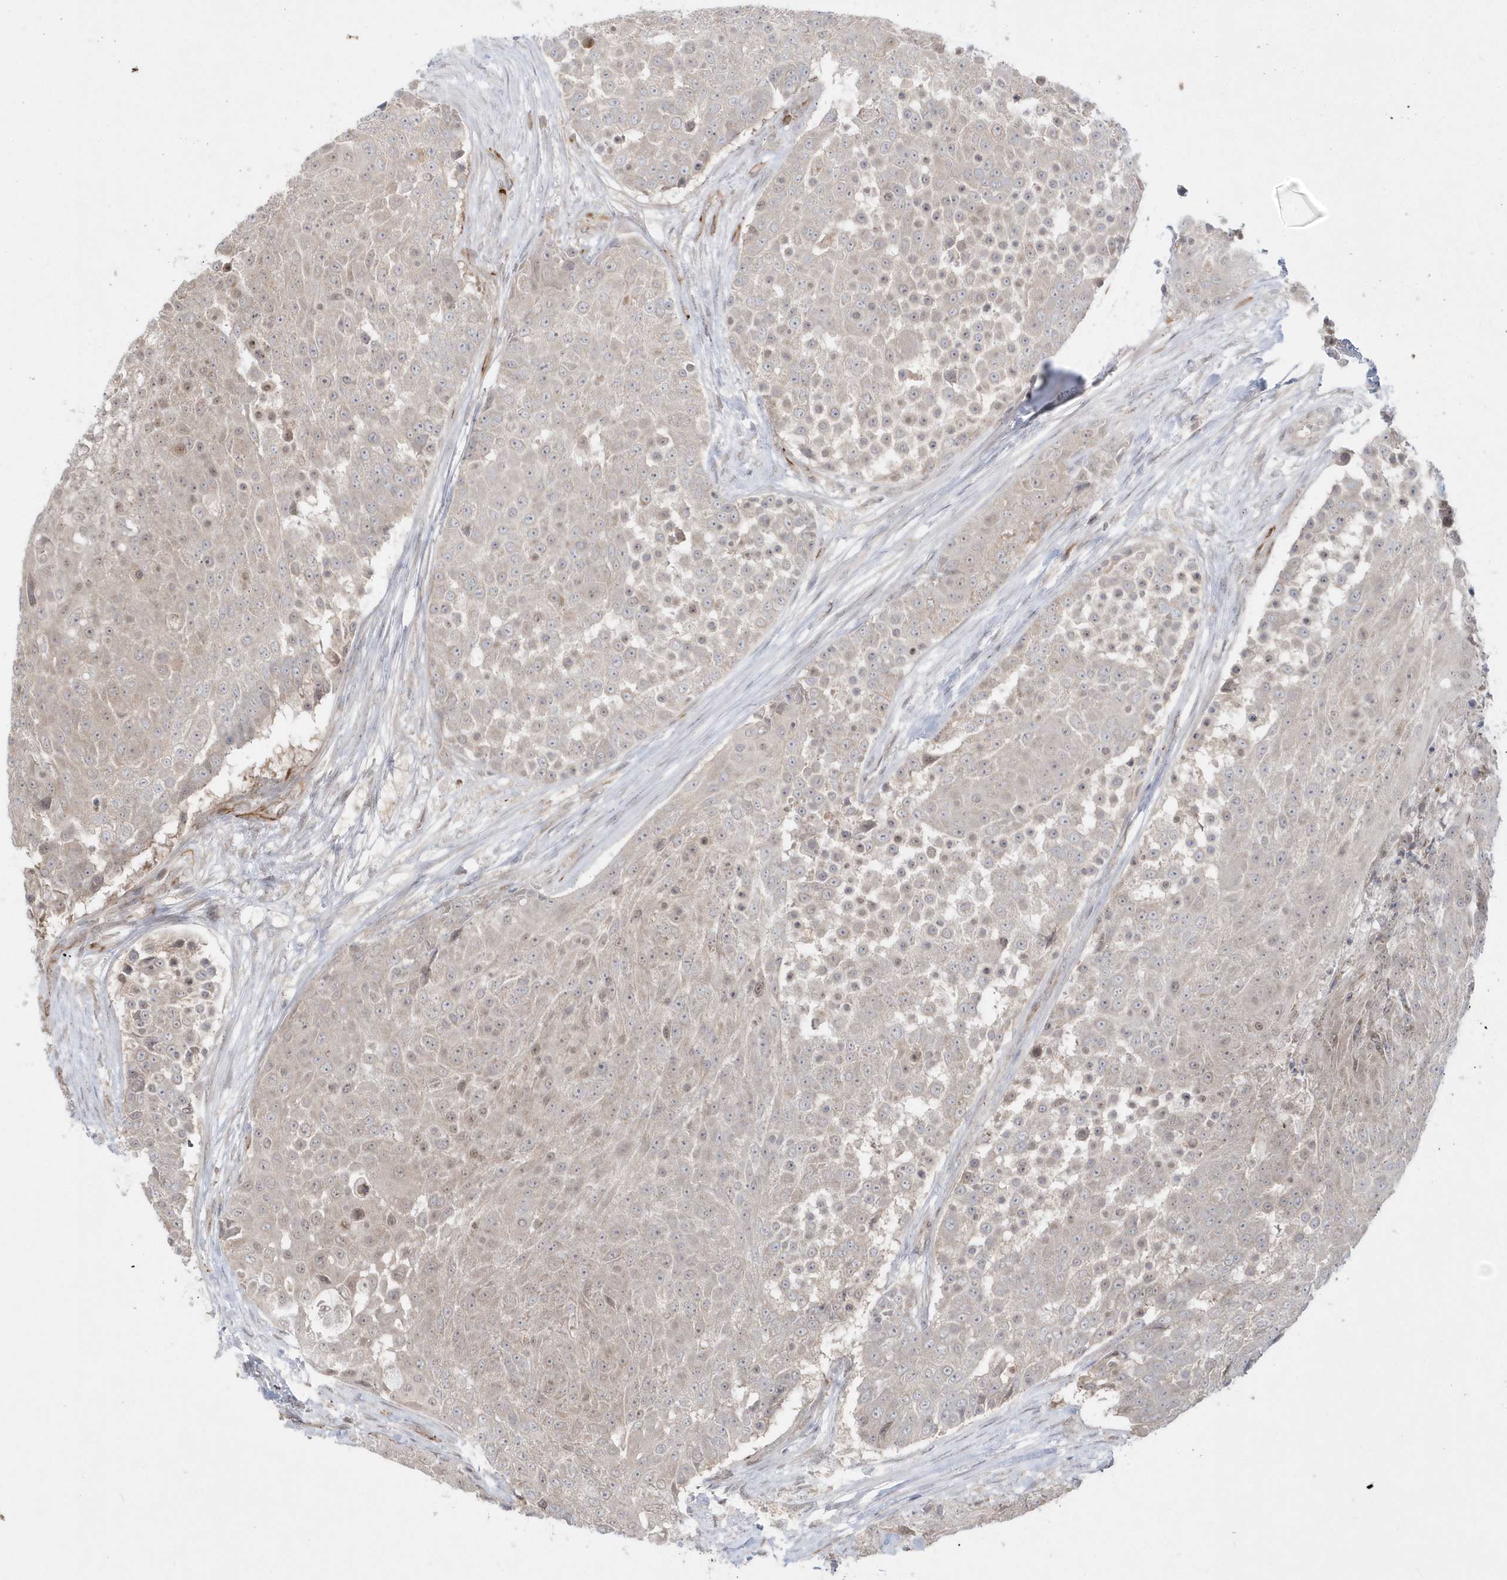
{"staining": {"intensity": "weak", "quantity": "<25%", "location": "nuclear"}, "tissue": "urothelial cancer", "cell_type": "Tumor cells", "image_type": "cancer", "snomed": [{"axis": "morphology", "description": "Urothelial carcinoma, High grade"}, {"axis": "topography", "description": "Urinary bladder"}], "caption": "This is a image of immunohistochemistry (IHC) staining of urothelial carcinoma (high-grade), which shows no positivity in tumor cells. (Brightfield microscopy of DAB immunohistochemistry (IHC) at high magnification).", "gene": "DHX57", "patient": {"sex": "female", "age": 63}}